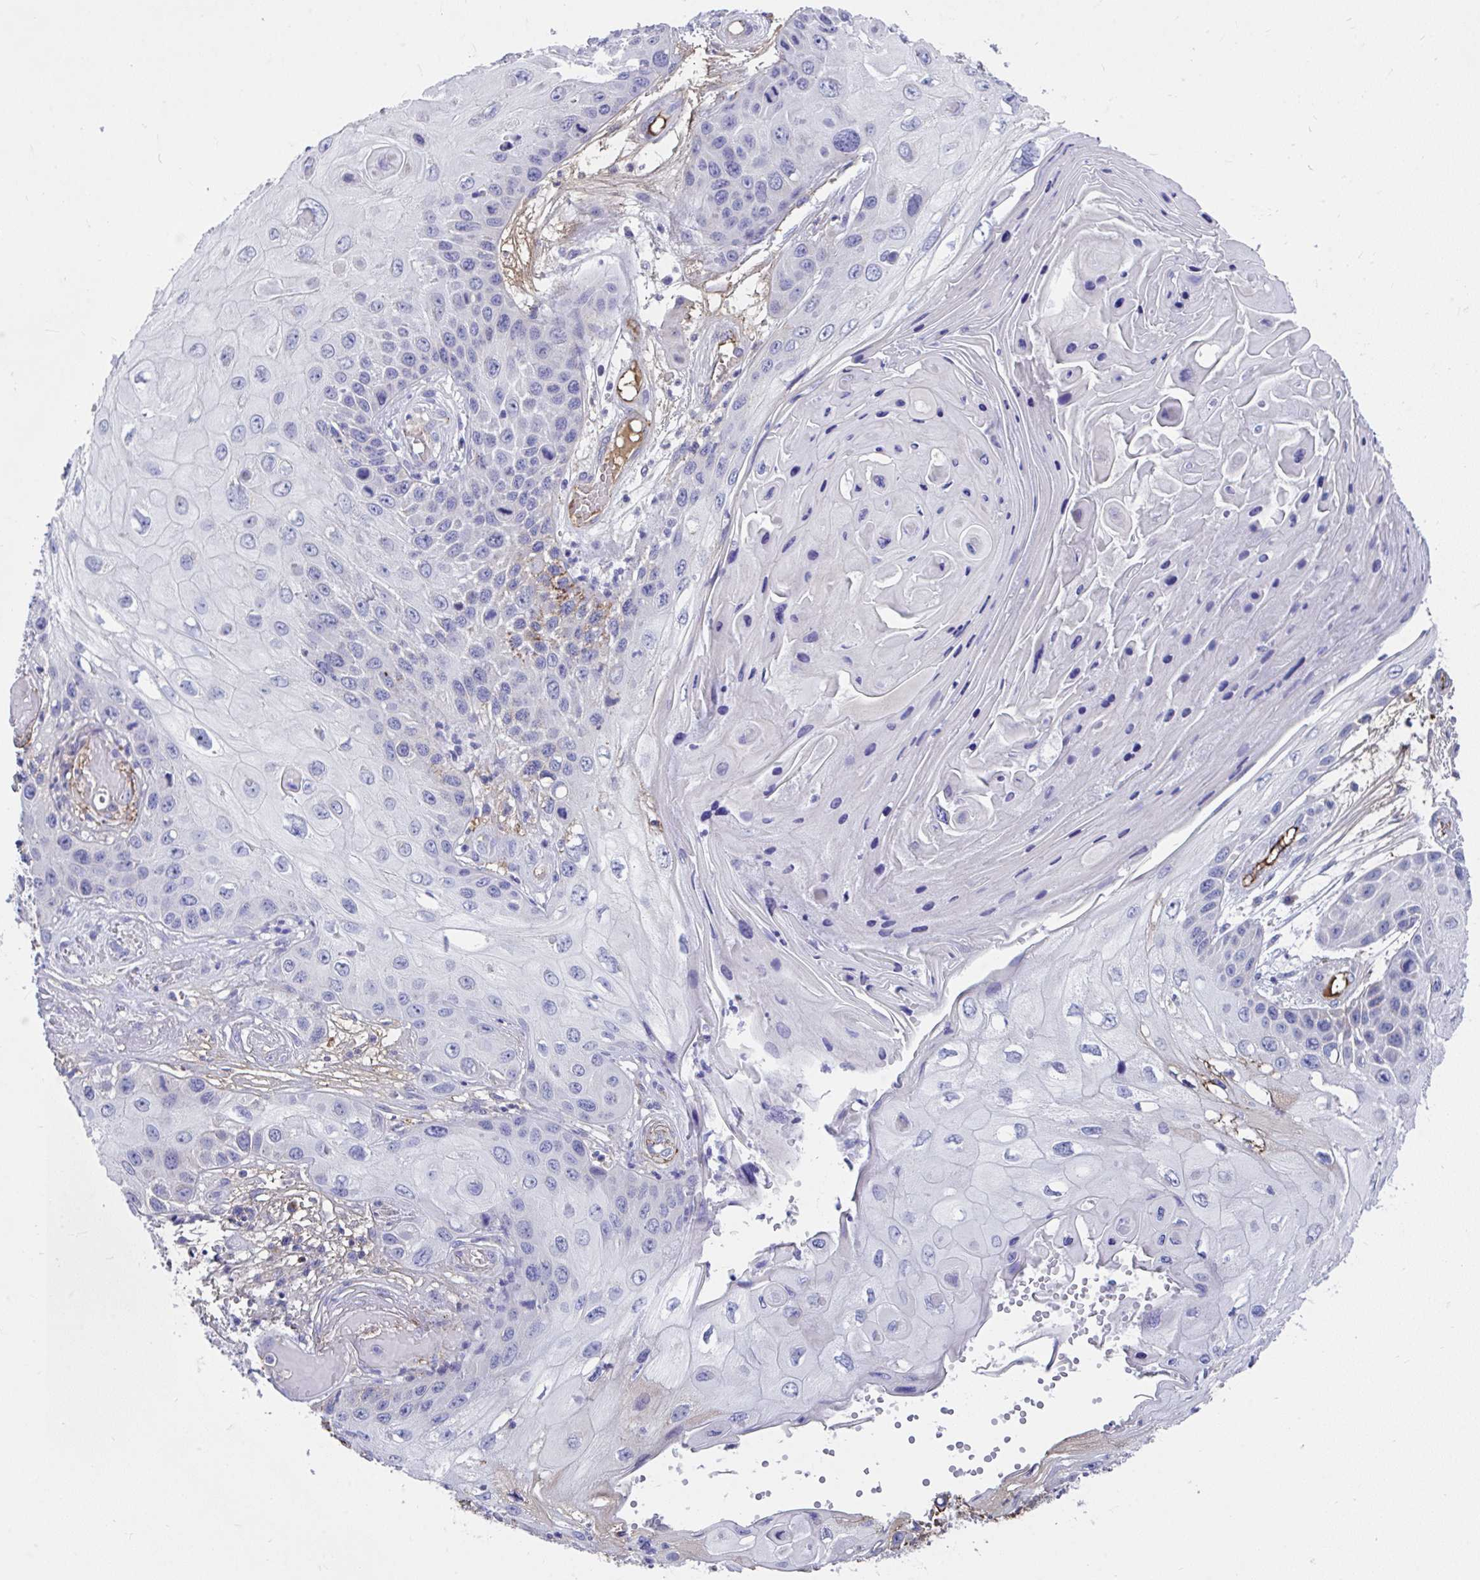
{"staining": {"intensity": "negative", "quantity": "none", "location": "none"}, "tissue": "skin cancer", "cell_type": "Tumor cells", "image_type": "cancer", "snomed": [{"axis": "morphology", "description": "Squamous cell carcinoma, NOS"}, {"axis": "topography", "description": "Skin"}, {"axis": "topography", "description": "Vulva"}], "caption": "Immunohistochemistry histopathology image of neoplastic tissue: human squamous cell carcinoma (skin) stained with DAB (3,3'-diaminobenzidine) reveals no significant protein expression in tumor cells. (DAB (3,3'-diaminobenzidine) IHC, high magnification).", "gene": "CCSAP", "patient": {"sex": "female", "age": 44}}